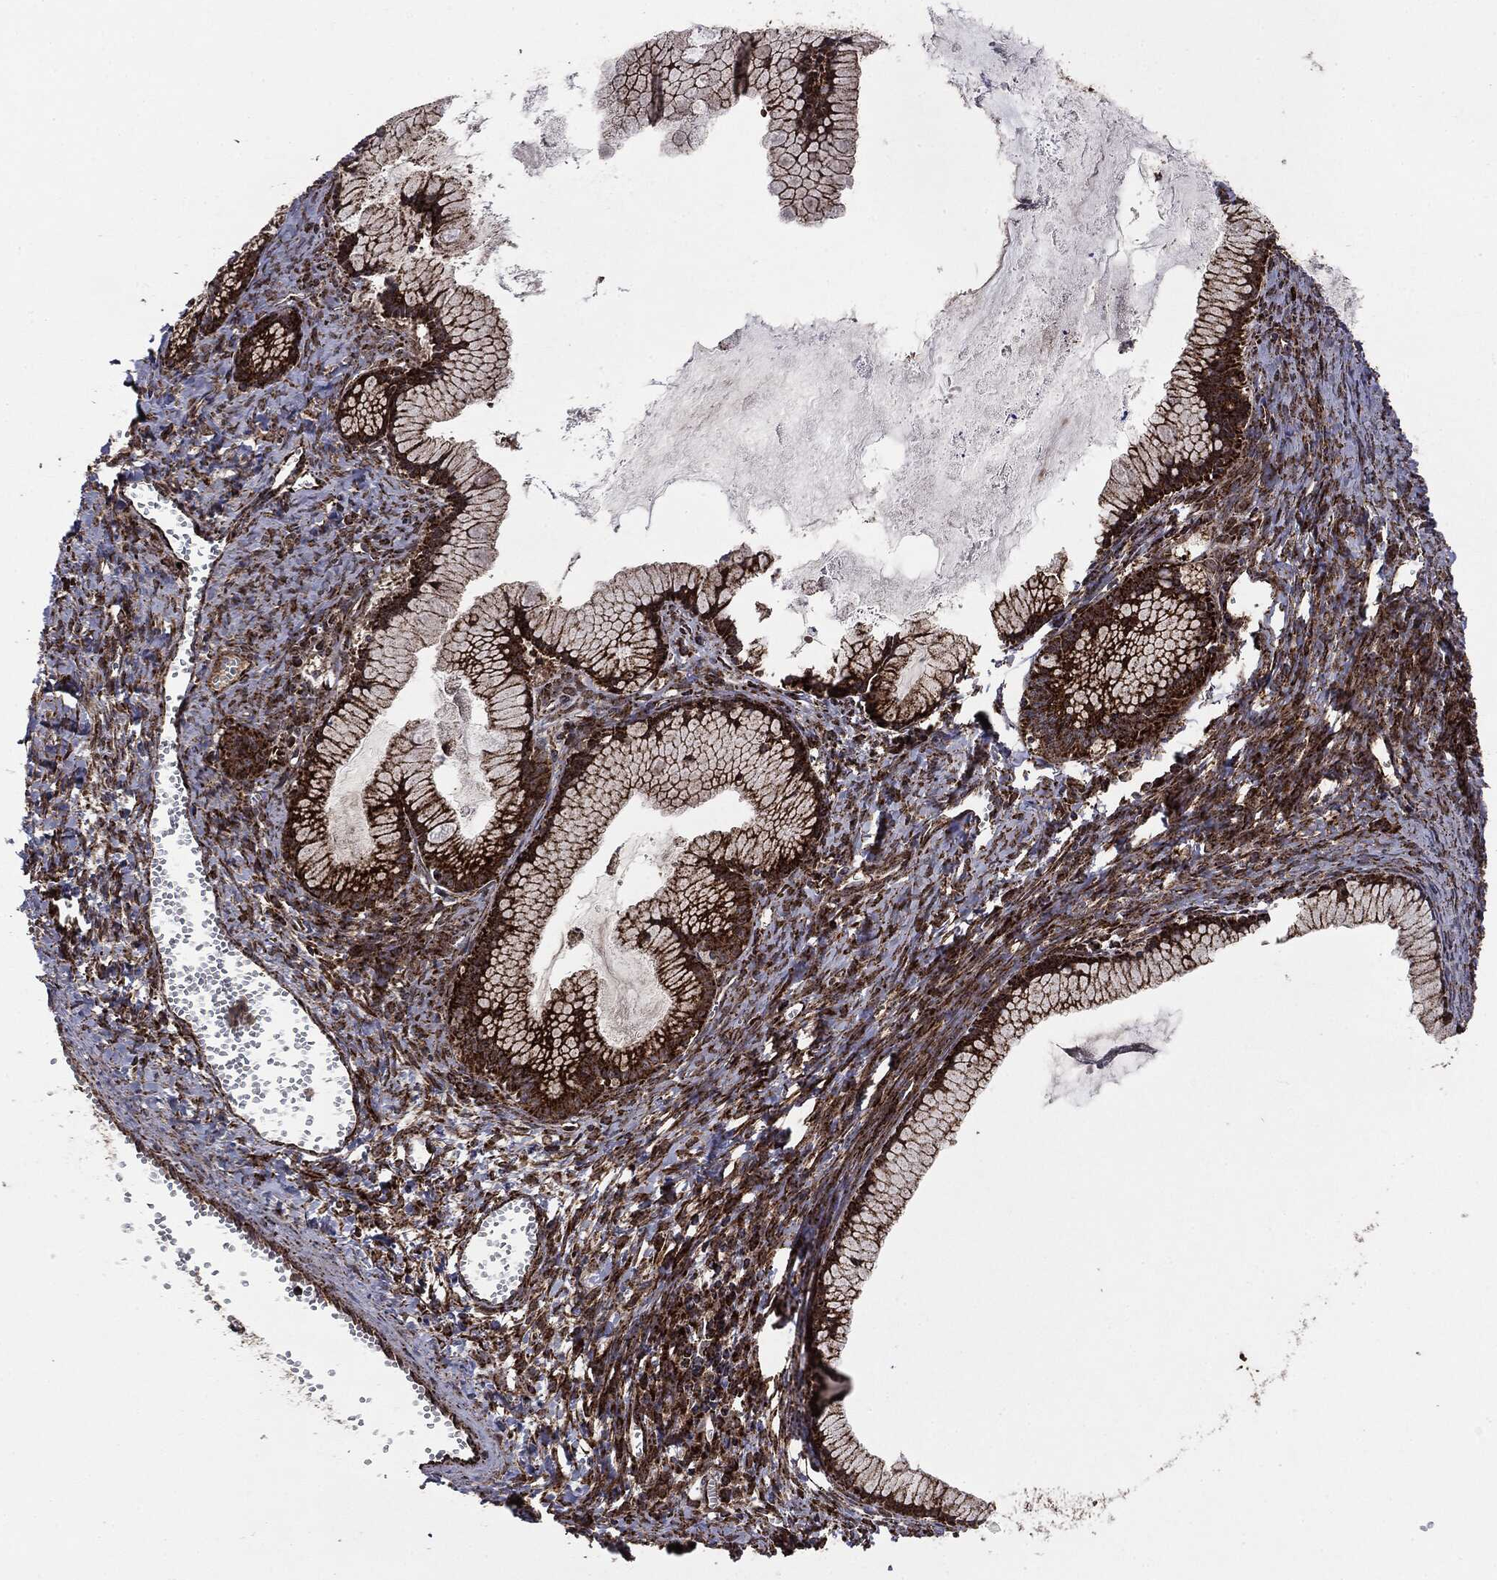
{"staining": {"intensity": "strong", "quantity": ">75%", "location": "cytoplasmic/membranous"}, "tissue": "ovarian cancer", "cell_type": "Tumor cells", "image_type": "cancer", "snomed": [{"axis": "morphology", "description": "Cystadenocarcinoma, mucinous, NOS"}, {"axis": "topography", "description": "Ovary"}], "caption": "Immunohistochemistry micrograph of human ovarian cancer stained for a protein (brown), which shows high levels of strong cytoplasmic/membranous staining in about >75% of tumor cells.", "gene": "MAP2K1", "patient": {"sex": "female", "age": 41}}